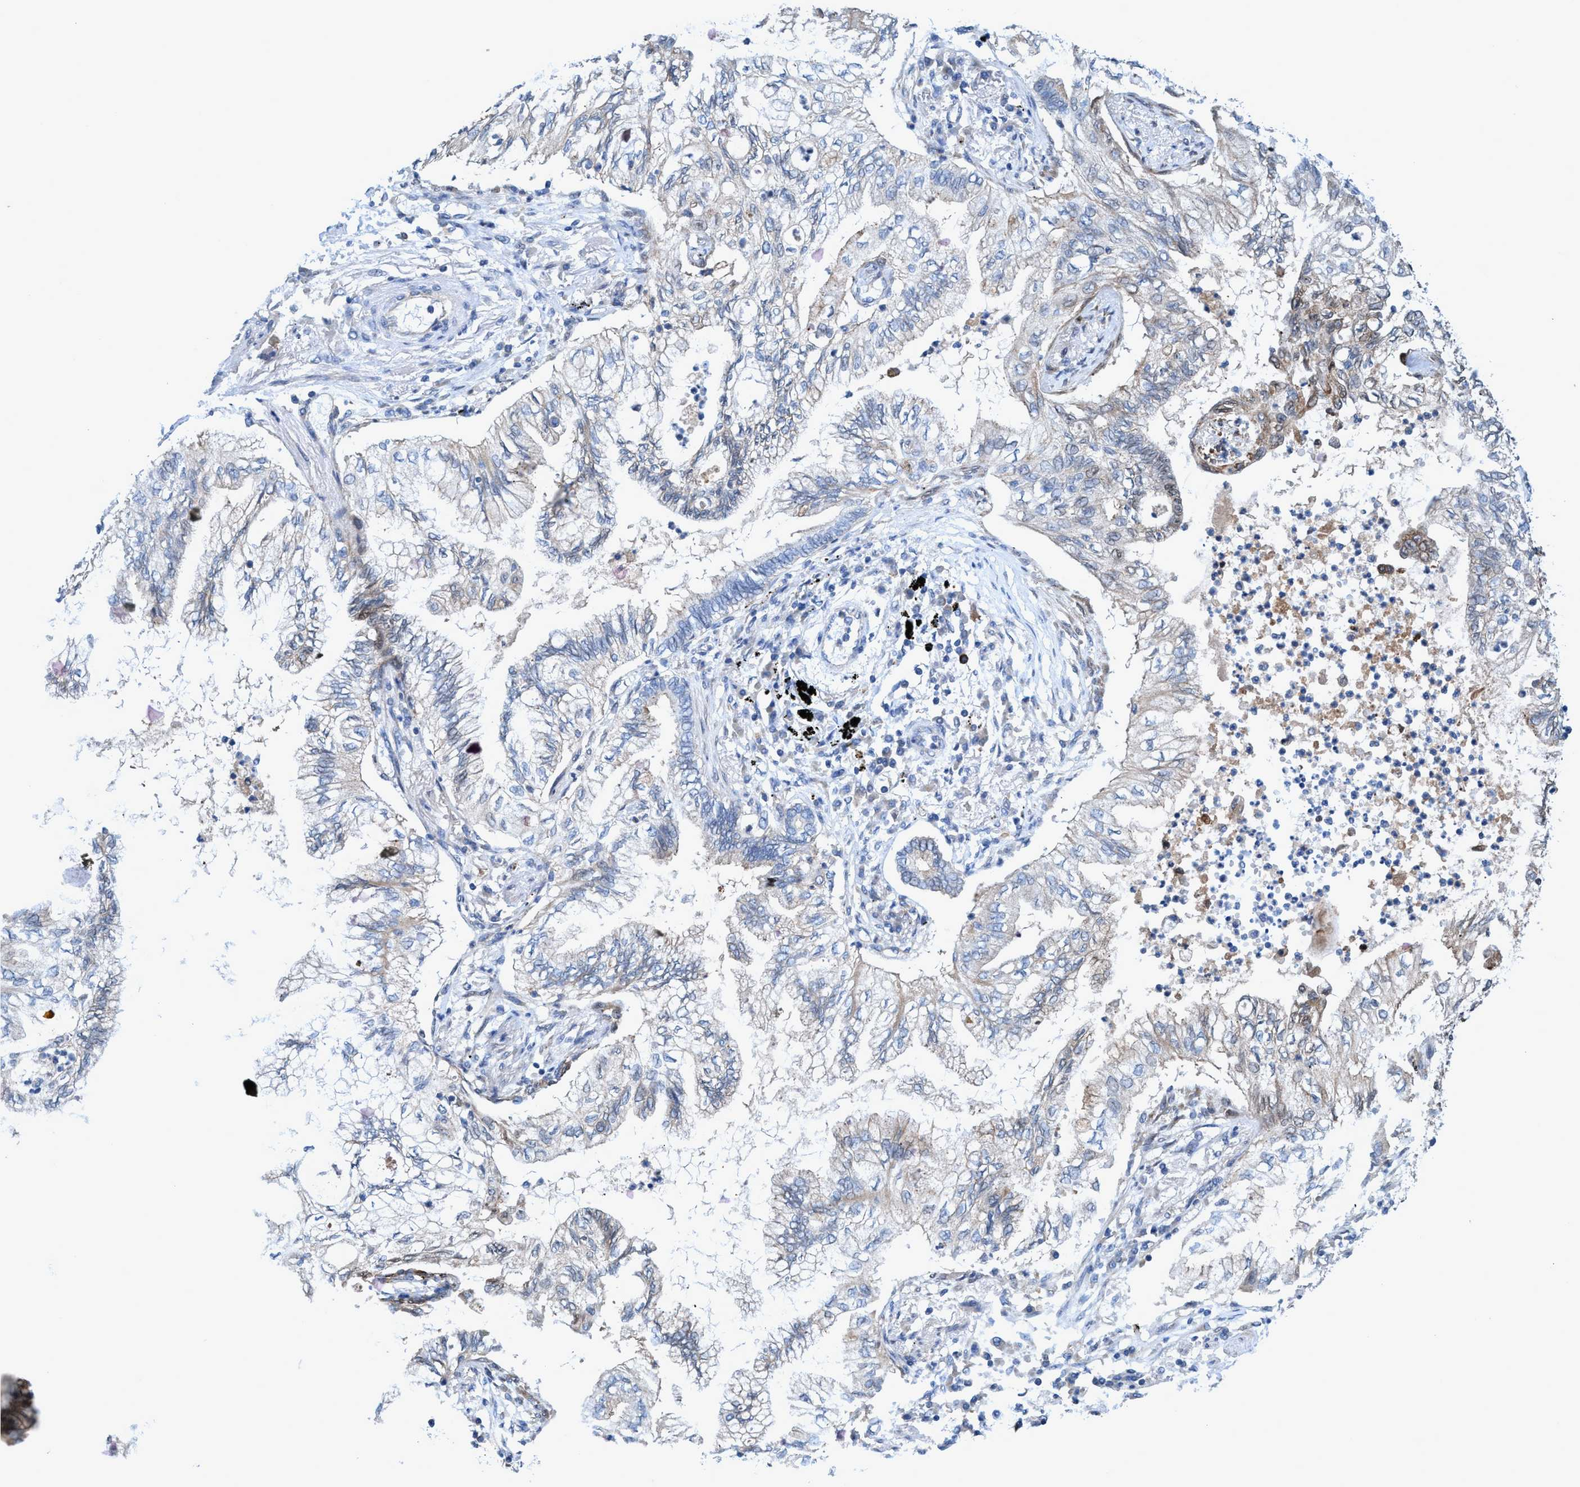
{"staining": {"intensity": "weak", "quantity": "<25%", "location": "cytoplasmic/membranous"}, "tissue": "lung cancer", "cell_type": "Tumor cells", "image_type": "cancer", "snomed": [{"axis": "morphology", "description": "Normal tissue, NOS"}, {"axis": "morphology", "description": "Adenocarcinoma, NOS"}, {"axis": "topography", "description": "Bronchus"}, {"axis": "topography", "description": "Lung"}], "caption": "IHC of lung cancer (adenocarcinoma) exhibits no expression in tumor cells. Brightfield microscopy of IHC stained with DAB (brown) and hematoxylin (blue), captured at high magnification.", "gene": "TRIM65", "patient": {"sex": "female", "age": 70}}